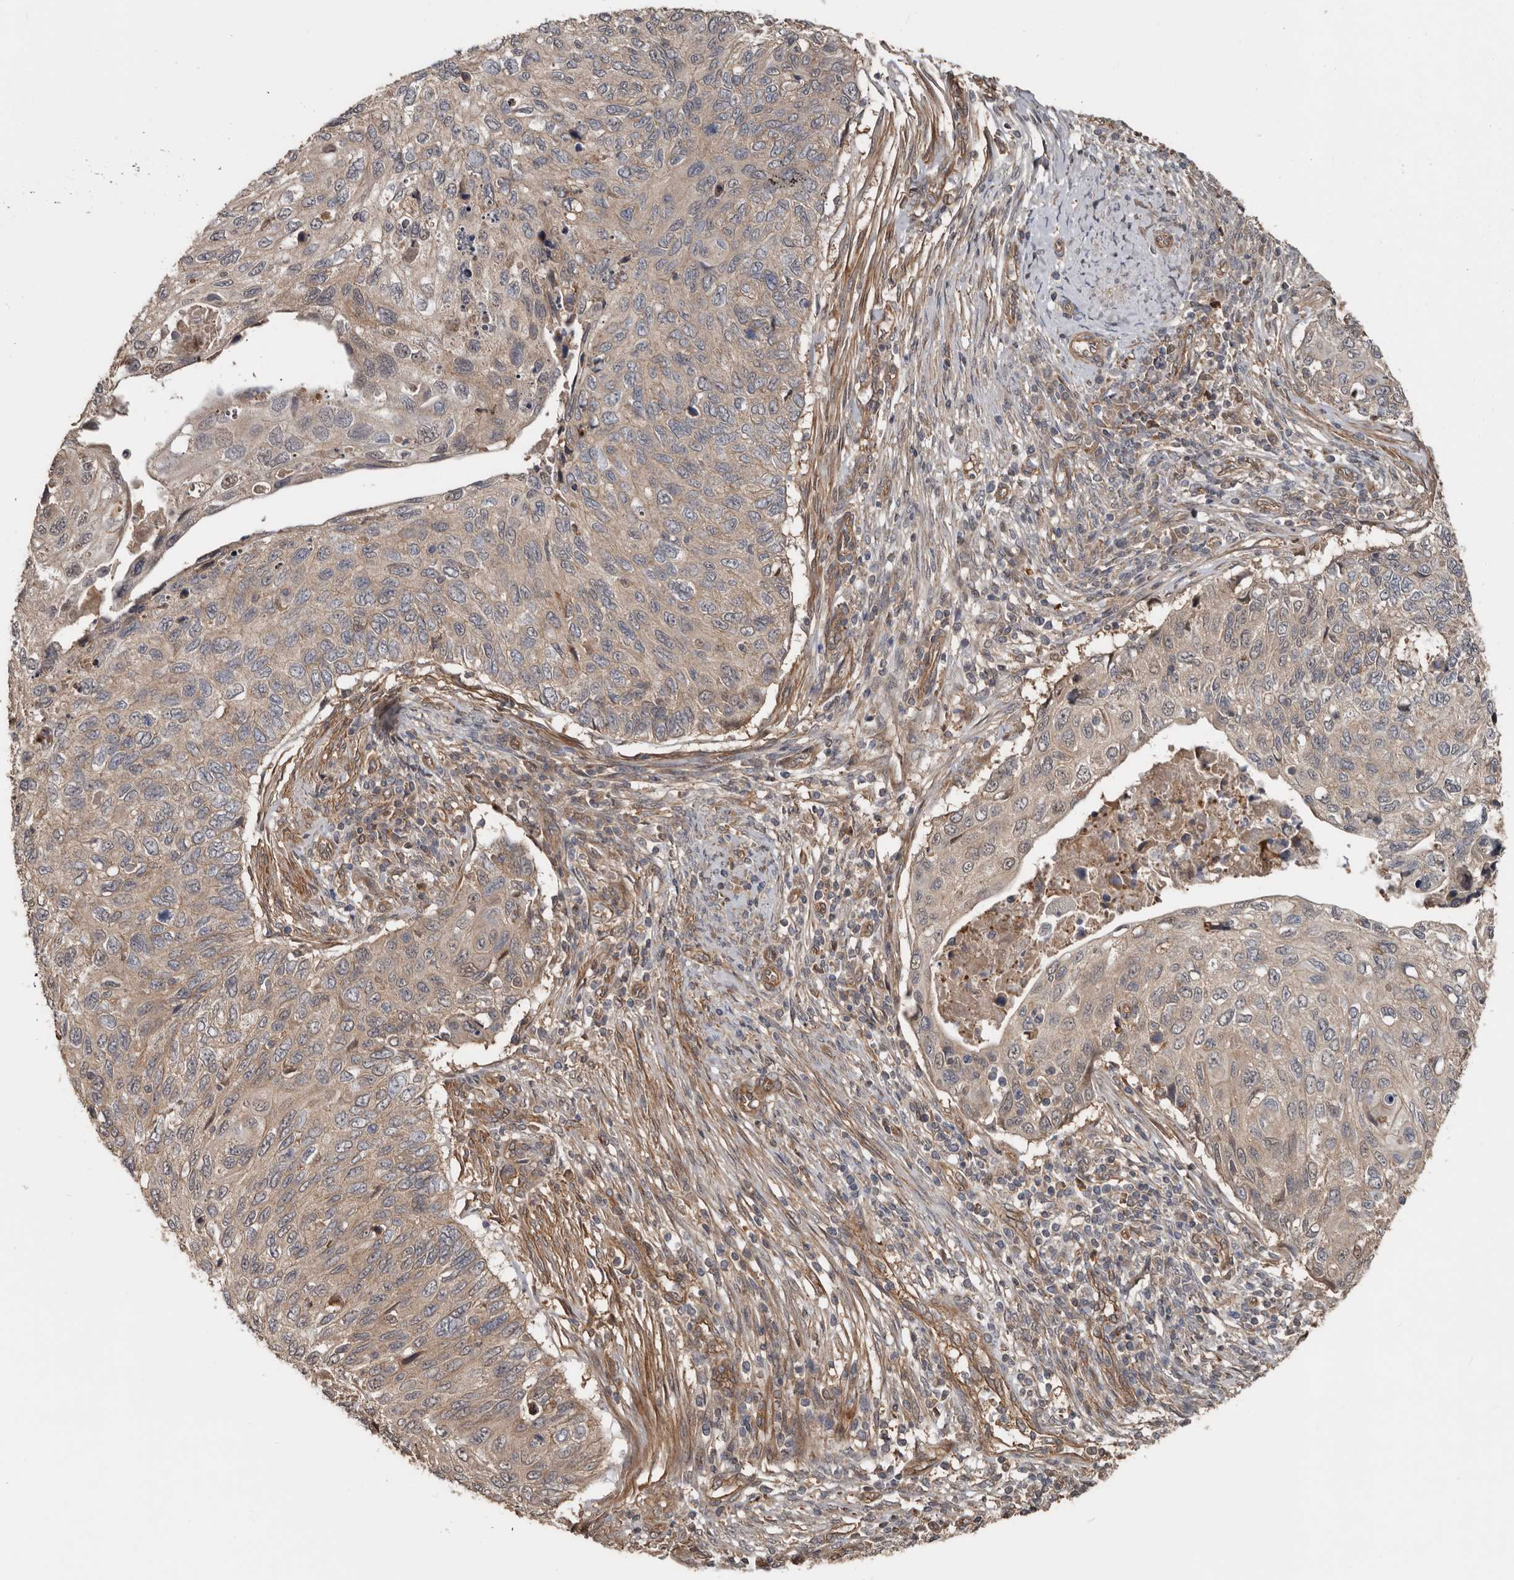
{"staining": {"intensity": "weak", "quantity": ">75%", "location": "cytoplasmic/membranous"}, "tissue": "cervical cancer", "cell_type": "Tumor cells", "image_type": "cancer", "snomed": [{"axis": "morphology", "description": "Squamous cell carcinoma, NOS"}, {"axis": "topography", "description": "Cervix"}], "caption": "This image demonstrates immunohistochemistry staining of human squamous cell carcinoma (cervical), with low weak cytoplasmic/membranous expression in about >75% of tumor cells.", "gene": "EXOC3L1", "patient": {"sex": "female", "age": 70}}